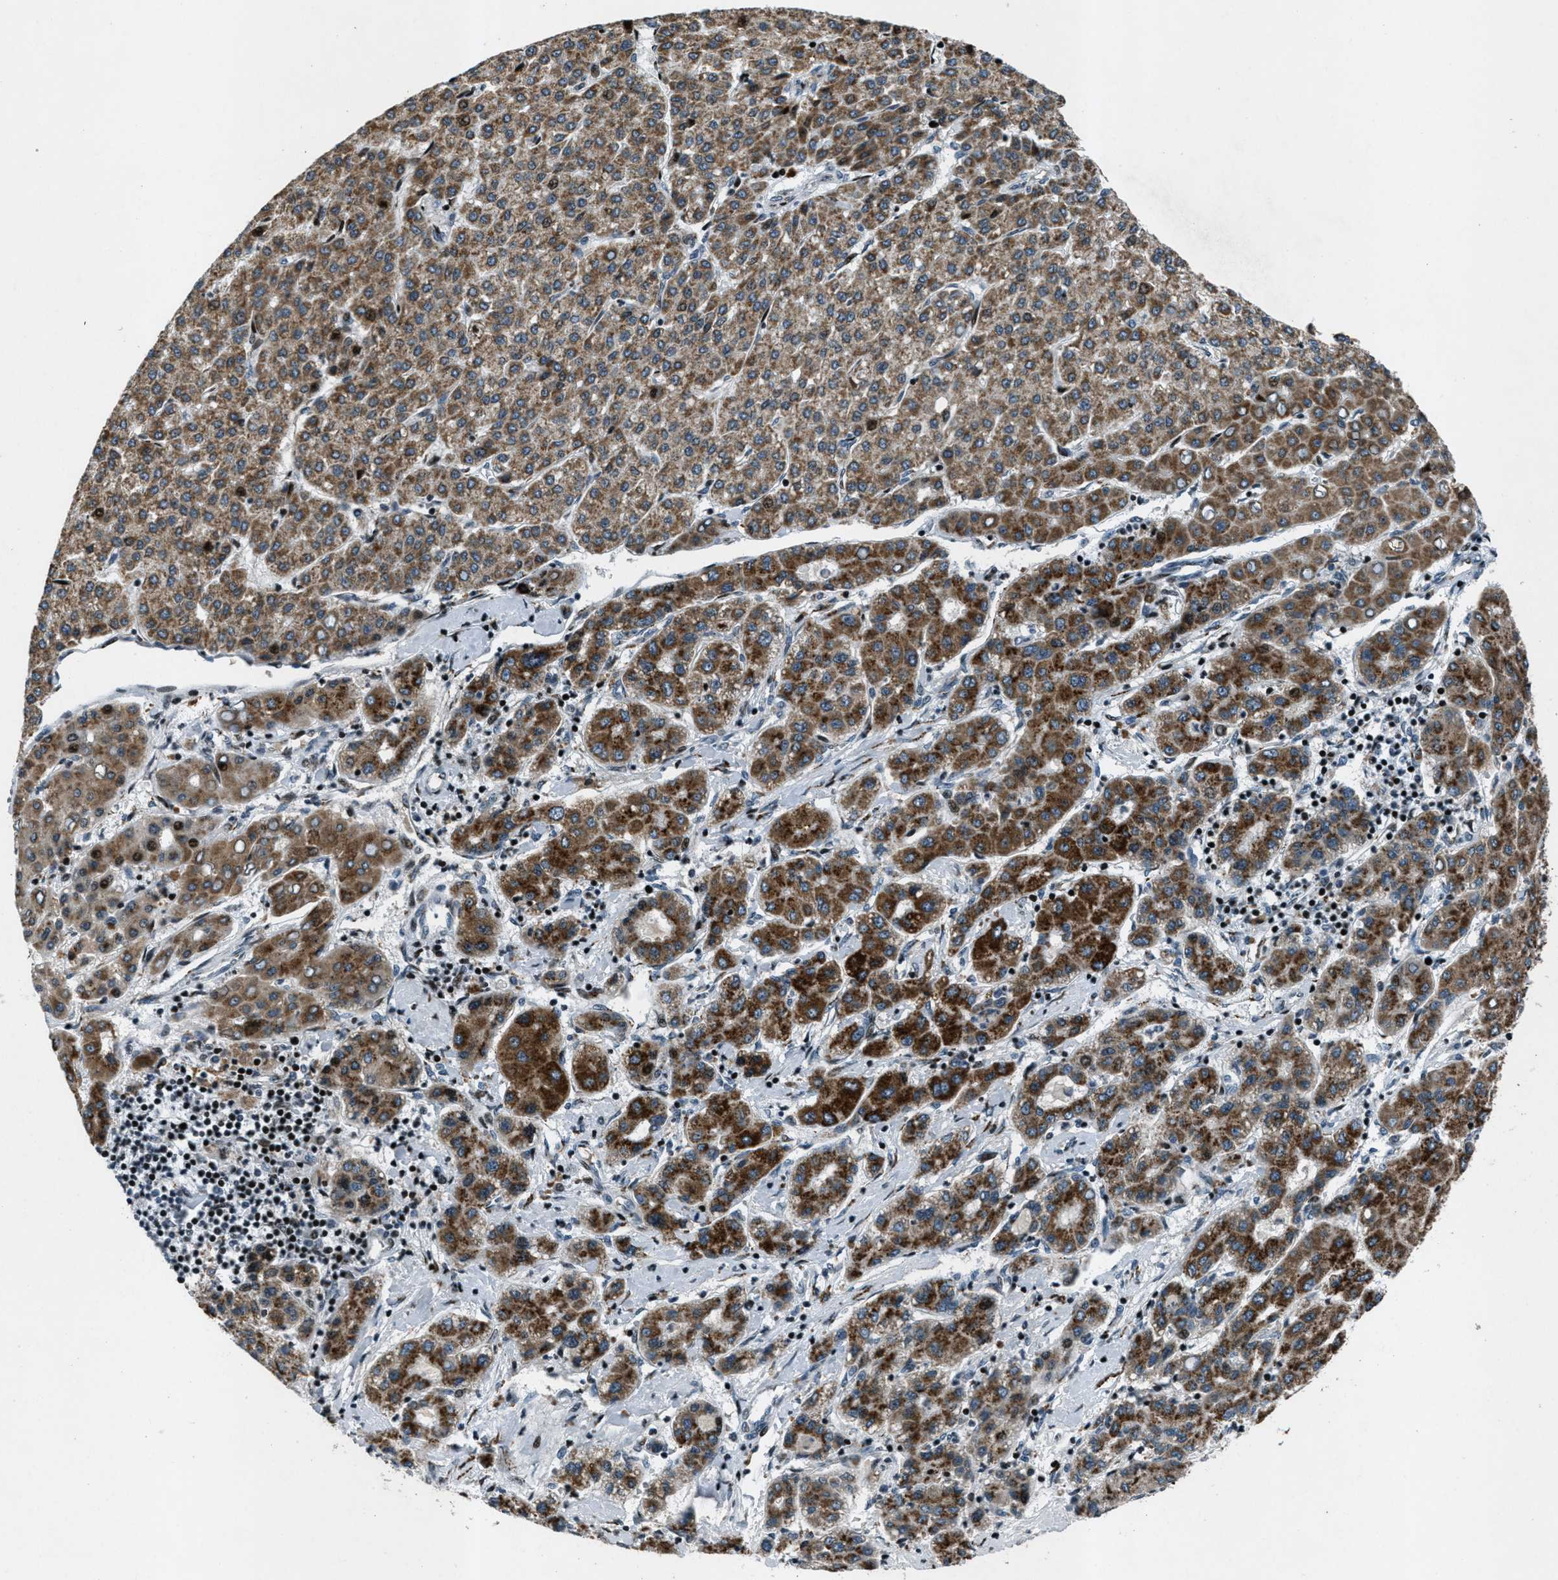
{"staining": {"intensity": "strong", "quantity": ">75%", "location": "cytoplasmic/membranous"}, "tissue": "liver cancer", "cell_type": "Tumor cells", "image_type": "cancer", "snomed": [{"axis": "morphology", "description": "Carcinoma, Hepatocellular, NOS"}, {"axis": "topography", "description": "Liver"}], "caption": "Hepatocellular carcinoma (liver) tissue shows strong cytoplasmic/membranous positivity in about >75% of tumor cells, visualized by immunohistochemistry. (Stains: DAB (3,3'-diaminobenzidine) in brown, nuclei in blue, Microscopy: brightfield microscopy at high magnification).", "gene": "GPC6", "patient": {"sex": "male", "age": 65}}